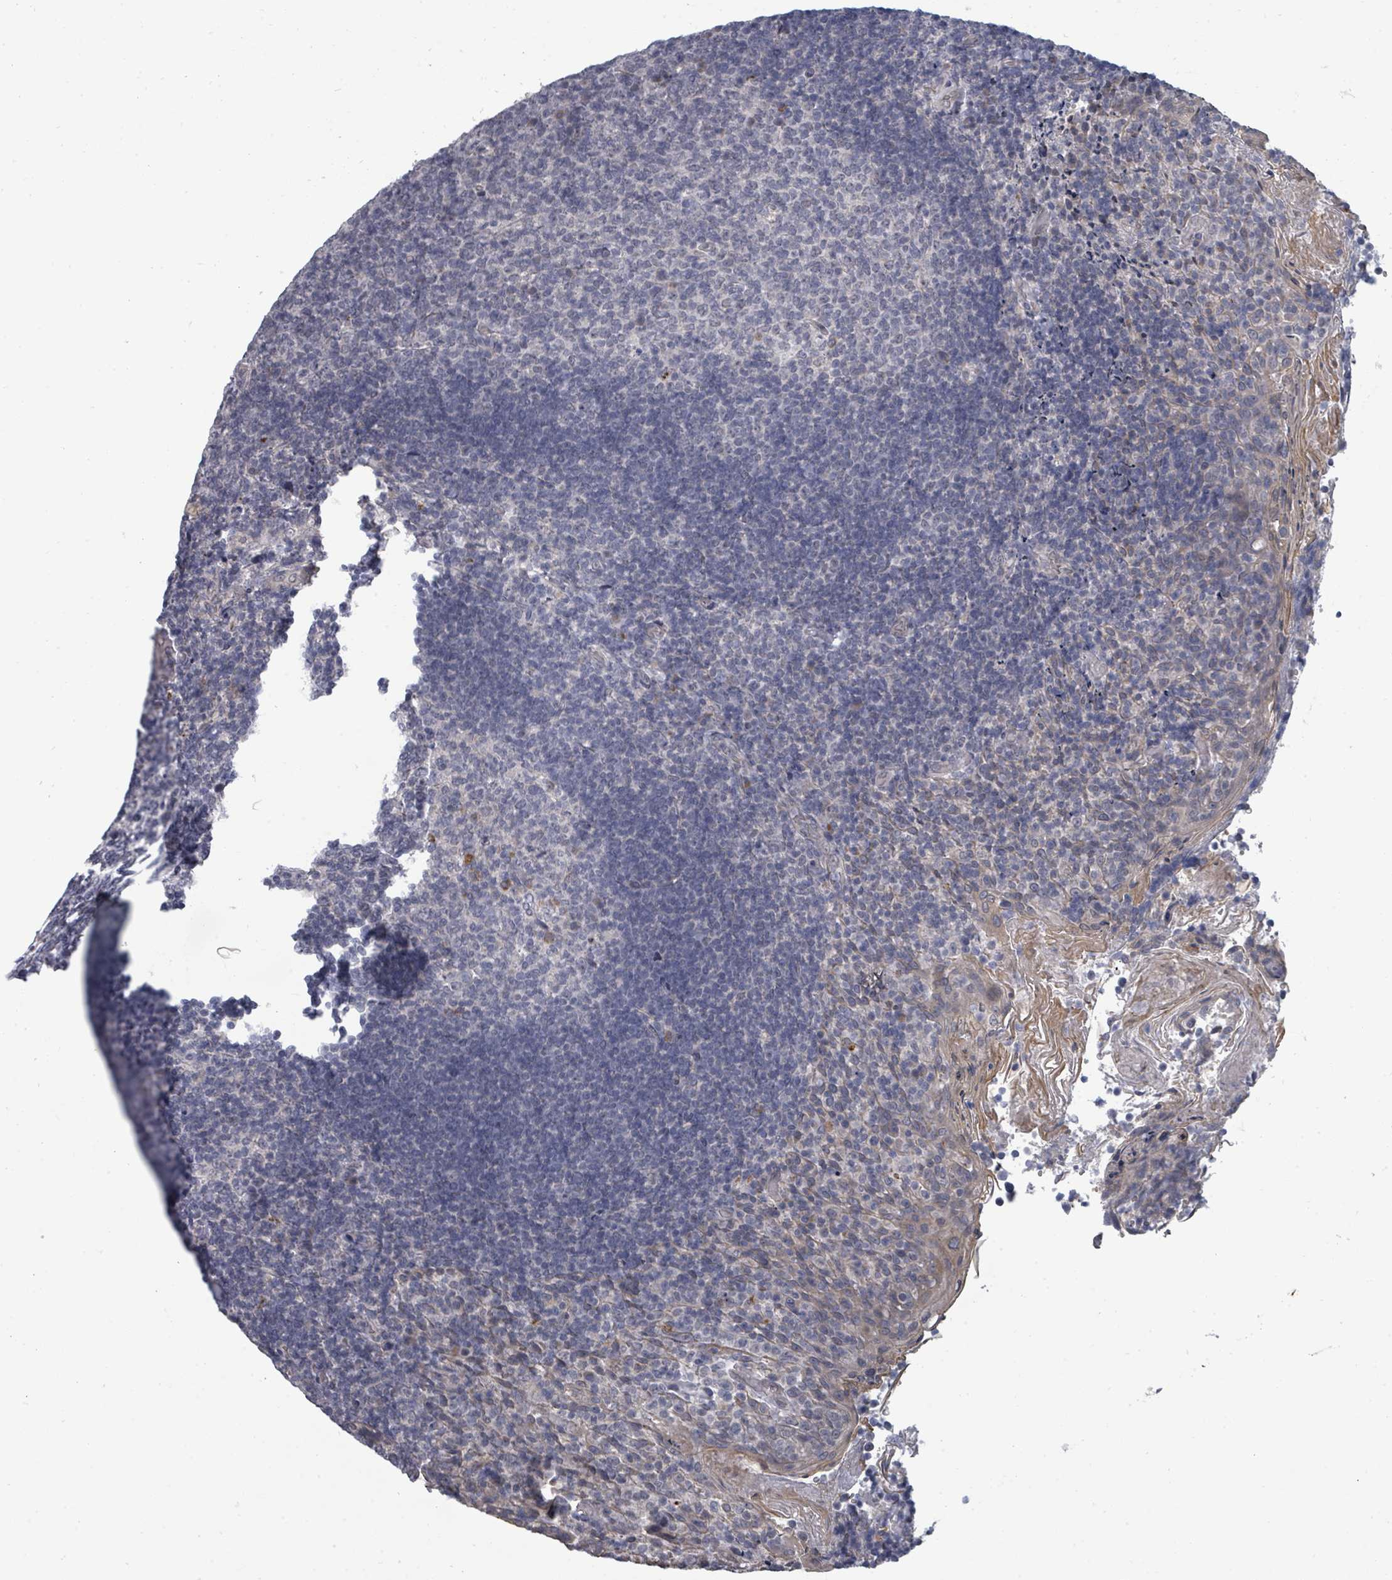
{"staining": {"intensity": "negative", "quantity": "none", "location": "none"}, "tissue": "tonsil", "cell_type": "Germinal center cells", "image_type": "normal", "snomed": [{"axis": "morphology", "description": "Normal tissue, NOS"}, {"axis": "topography", "description": "Tonsil"}], "caption": "High power microscopy micrograph of an immunohistochemistry micrograph of normal tonsil, revealing no significant staining in germinal center cells. (DAB IHC, high magnification).", "gene": "ASB12", "patient": {"sex": "female", "age": 10}}